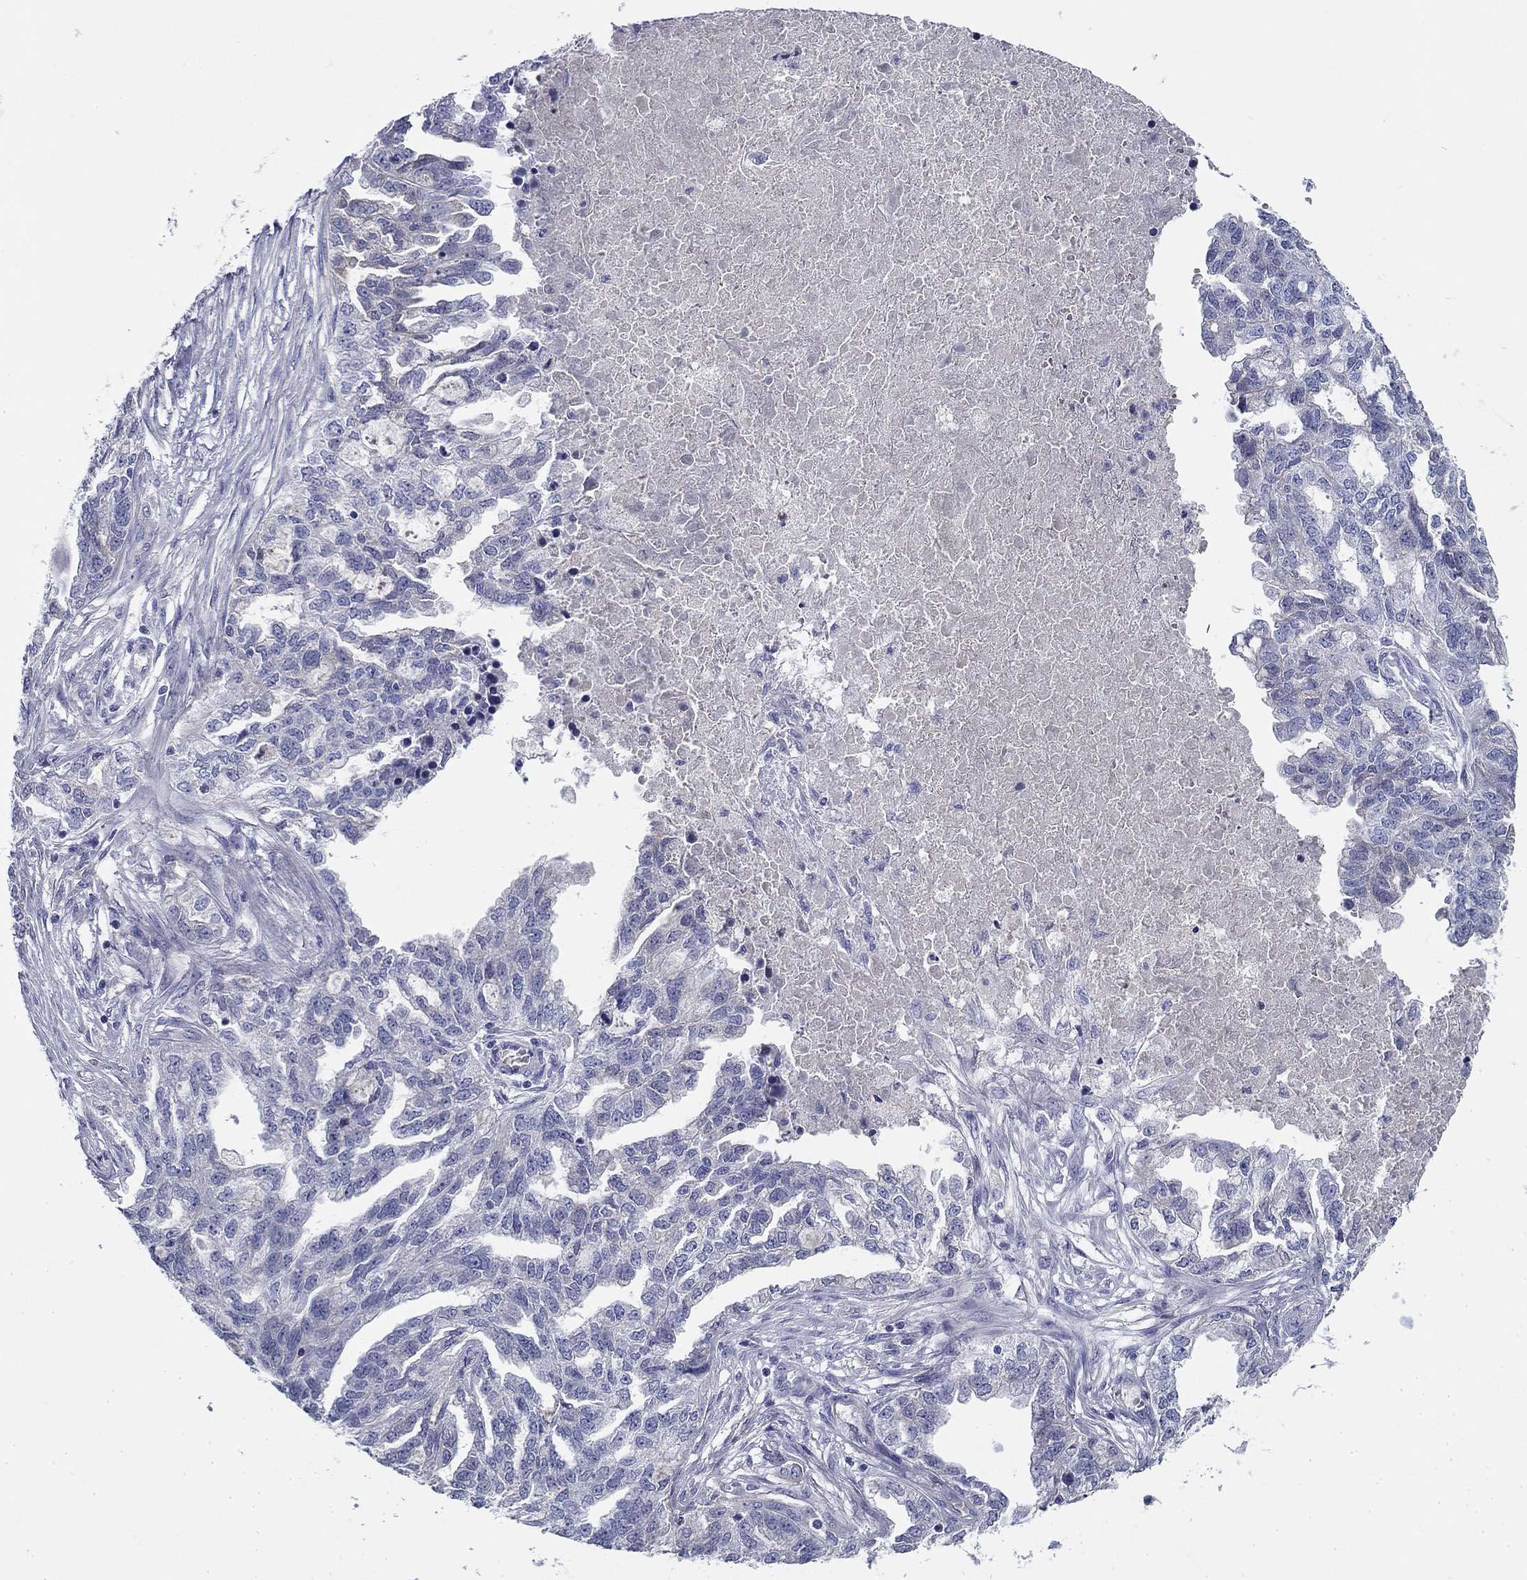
{"staining": {"intensity": "negative", "quantity": "none", "location": "none"}, "tissue": "ovarian cancer", "cell_type": "Tumor cells", "image_type": "cancer", "snomed": [{"axis": "morphology", "description": "Cystadenocarcinoma, serous, NOS"}, {"axis": "topography", "description": "Ovary"}], "caption": "The micrograph demonstrates no significant positivity in tumor cells of serous cystadenocarcinoma (ovarian). (Immunohistochemistry (ihc), brightfield microscopy, high magnification).", "gene": "CPLX4", "patient": {"sex": "female", "age": 51}}